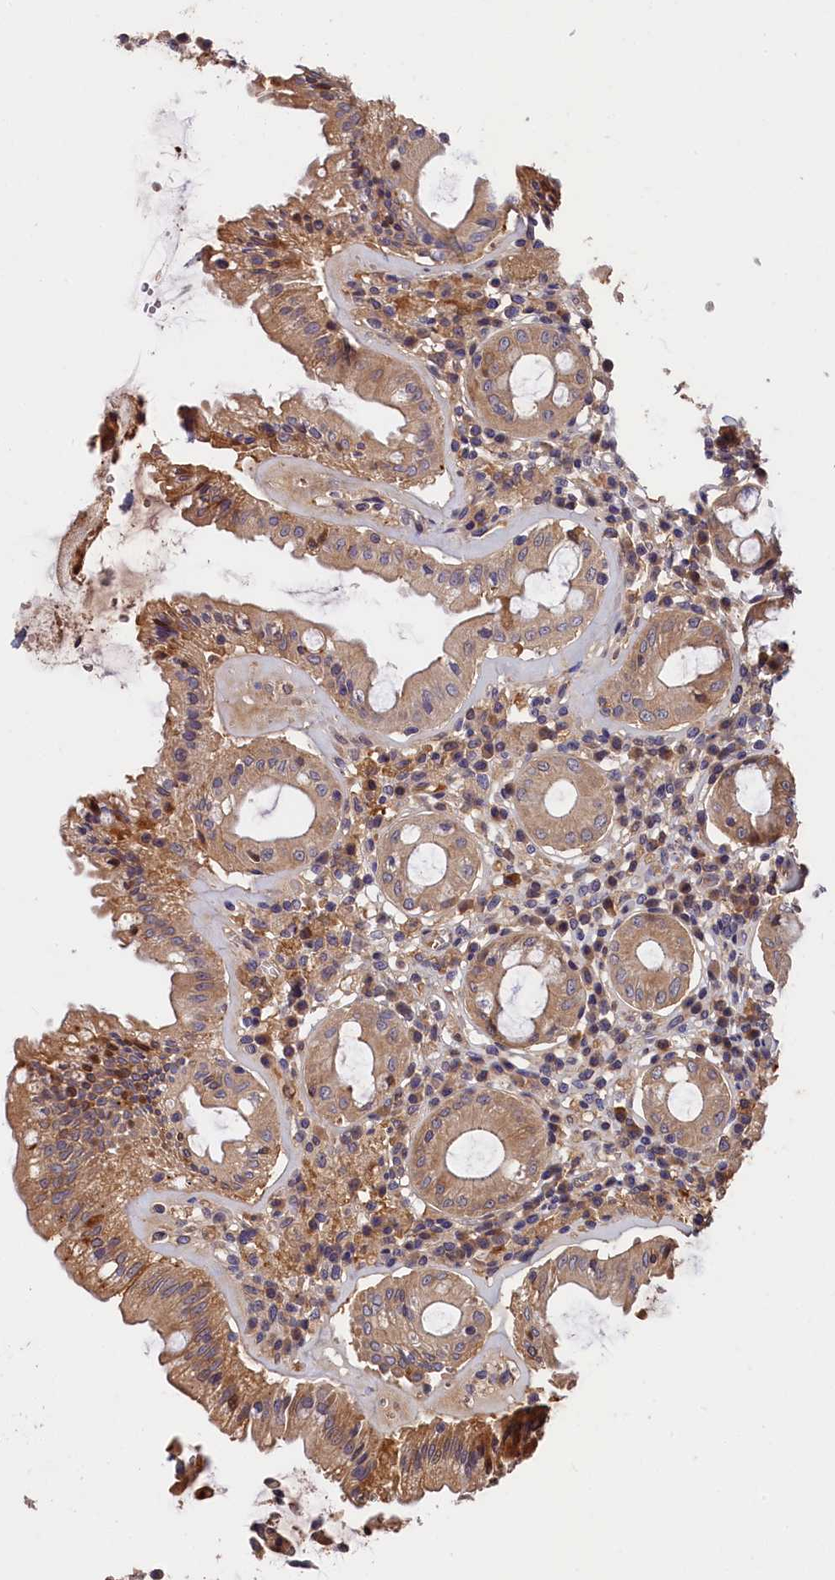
{"staining": {"intensity": "moderate", "quantity": ">75%", "location": "cytoplasmic/membranous"}, "tissue": "rectum", "cell_type": "Glandular cells", "image_type": "normal", "snomed": [{"axis": "morphology", "description": "Normal tissue, NOS"}, {"axis": "topography", "description": "Rectum"}], "caption": "Protein staining exhibits moderate cytoplasmic/membranous positivity in about >75% of glandular cells in normal rectum. (DAB = brown stain, brightfield microscopy at high magnification).", "gene": "ITIH1", "patient": {"sex": "female", "age": 57}}